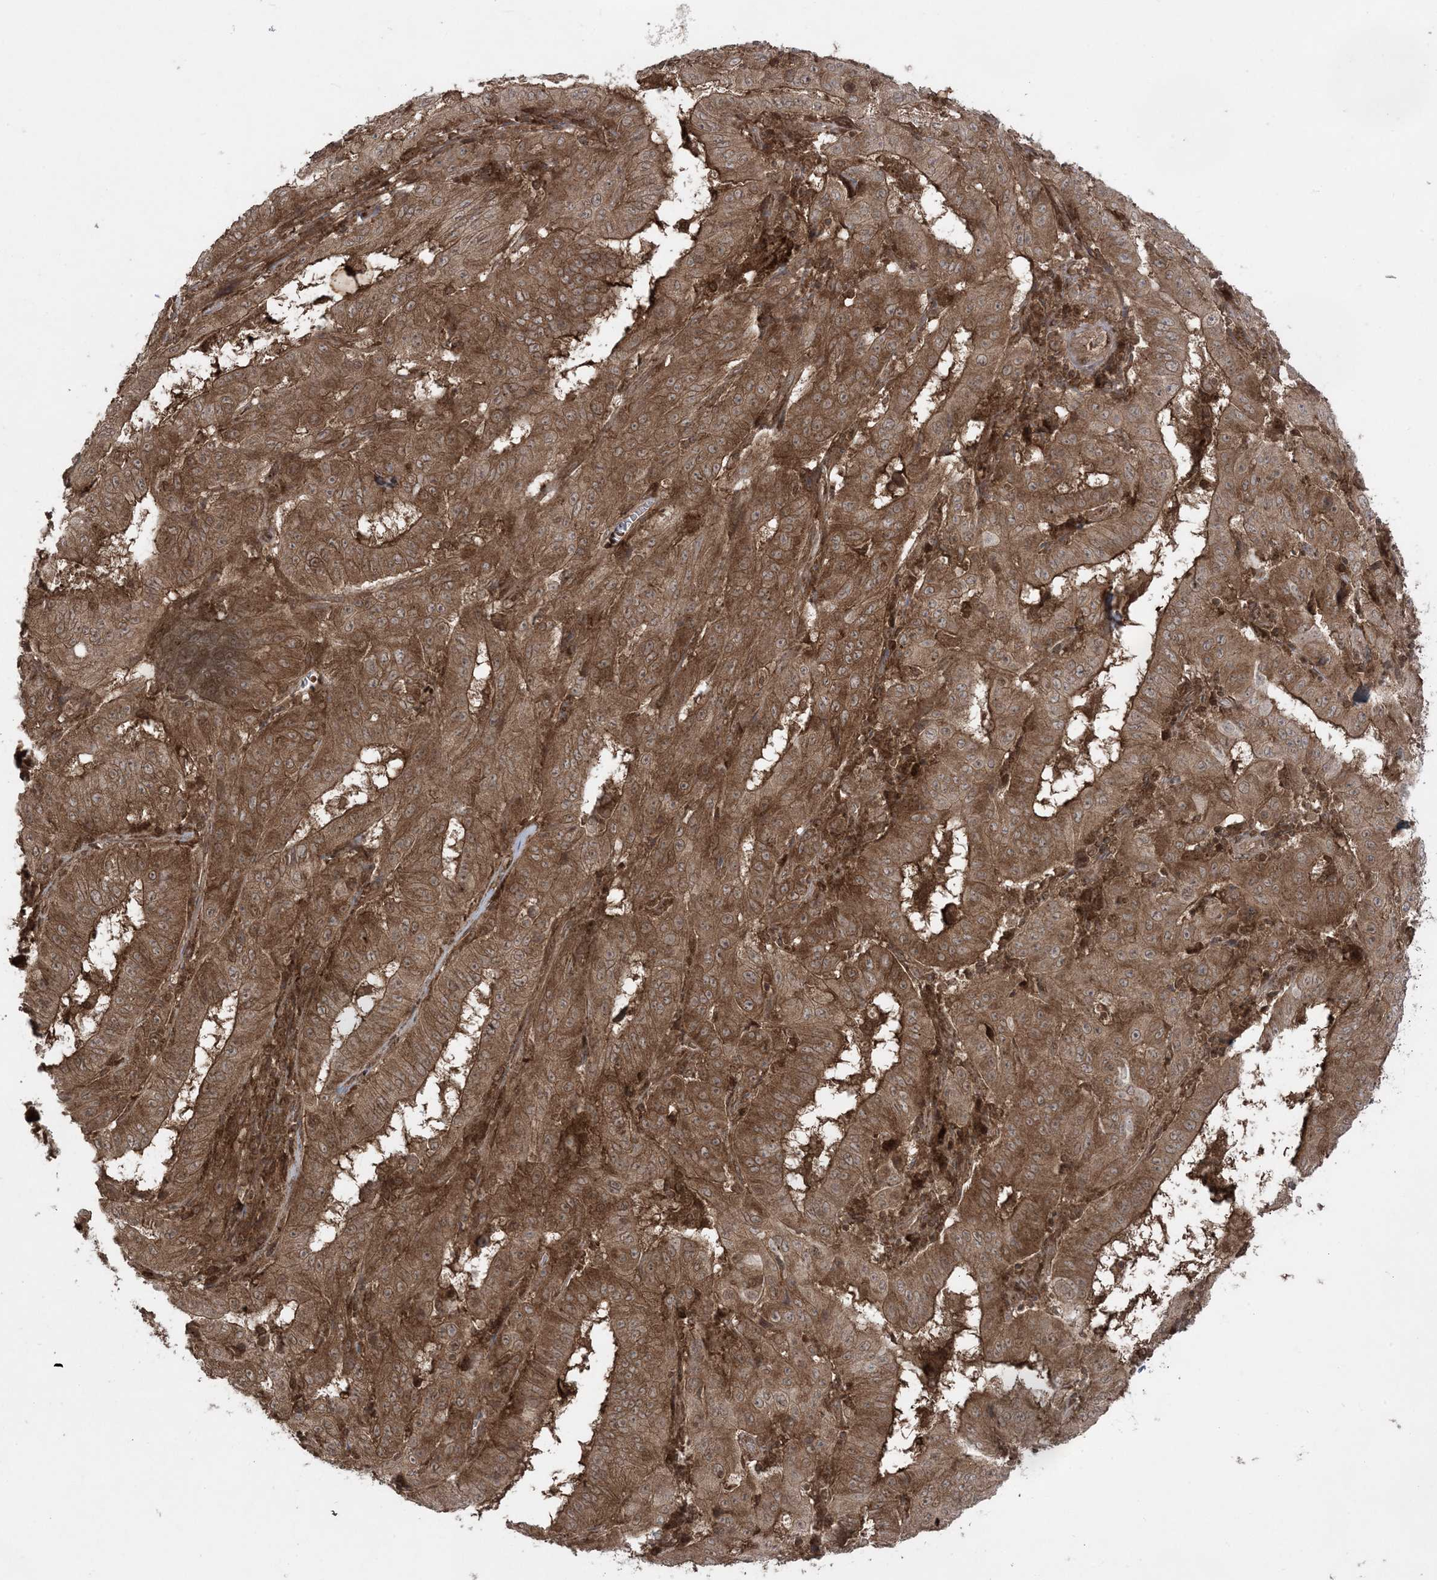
{"staining": {"intensity": "strong", "quantity": ">75%", "location": "cytoplasmic/membranous"}, "tissue": "pancreatic cancer", "cell_type": "Tumor cells", "image_type": "cancer", "snomed": [{"axis": "morphology", "description": "Adenocarcinoma, NOS"}, {"axis": "topography", "description": "Pancreas"}], "caption": "High-magnification brightfield microscopy of pancreatic adenocarcinoma stained with DAB (3,3'-diaminobenzidine) (brown) and counterstained with hematoxylin (blue). tumor cells exhibit strong cytoplasmic/membranous positivity is seen in approximately>75% of cells.", "gene": "DDX19B", "patient": {"sex": "male", "age": 63}}